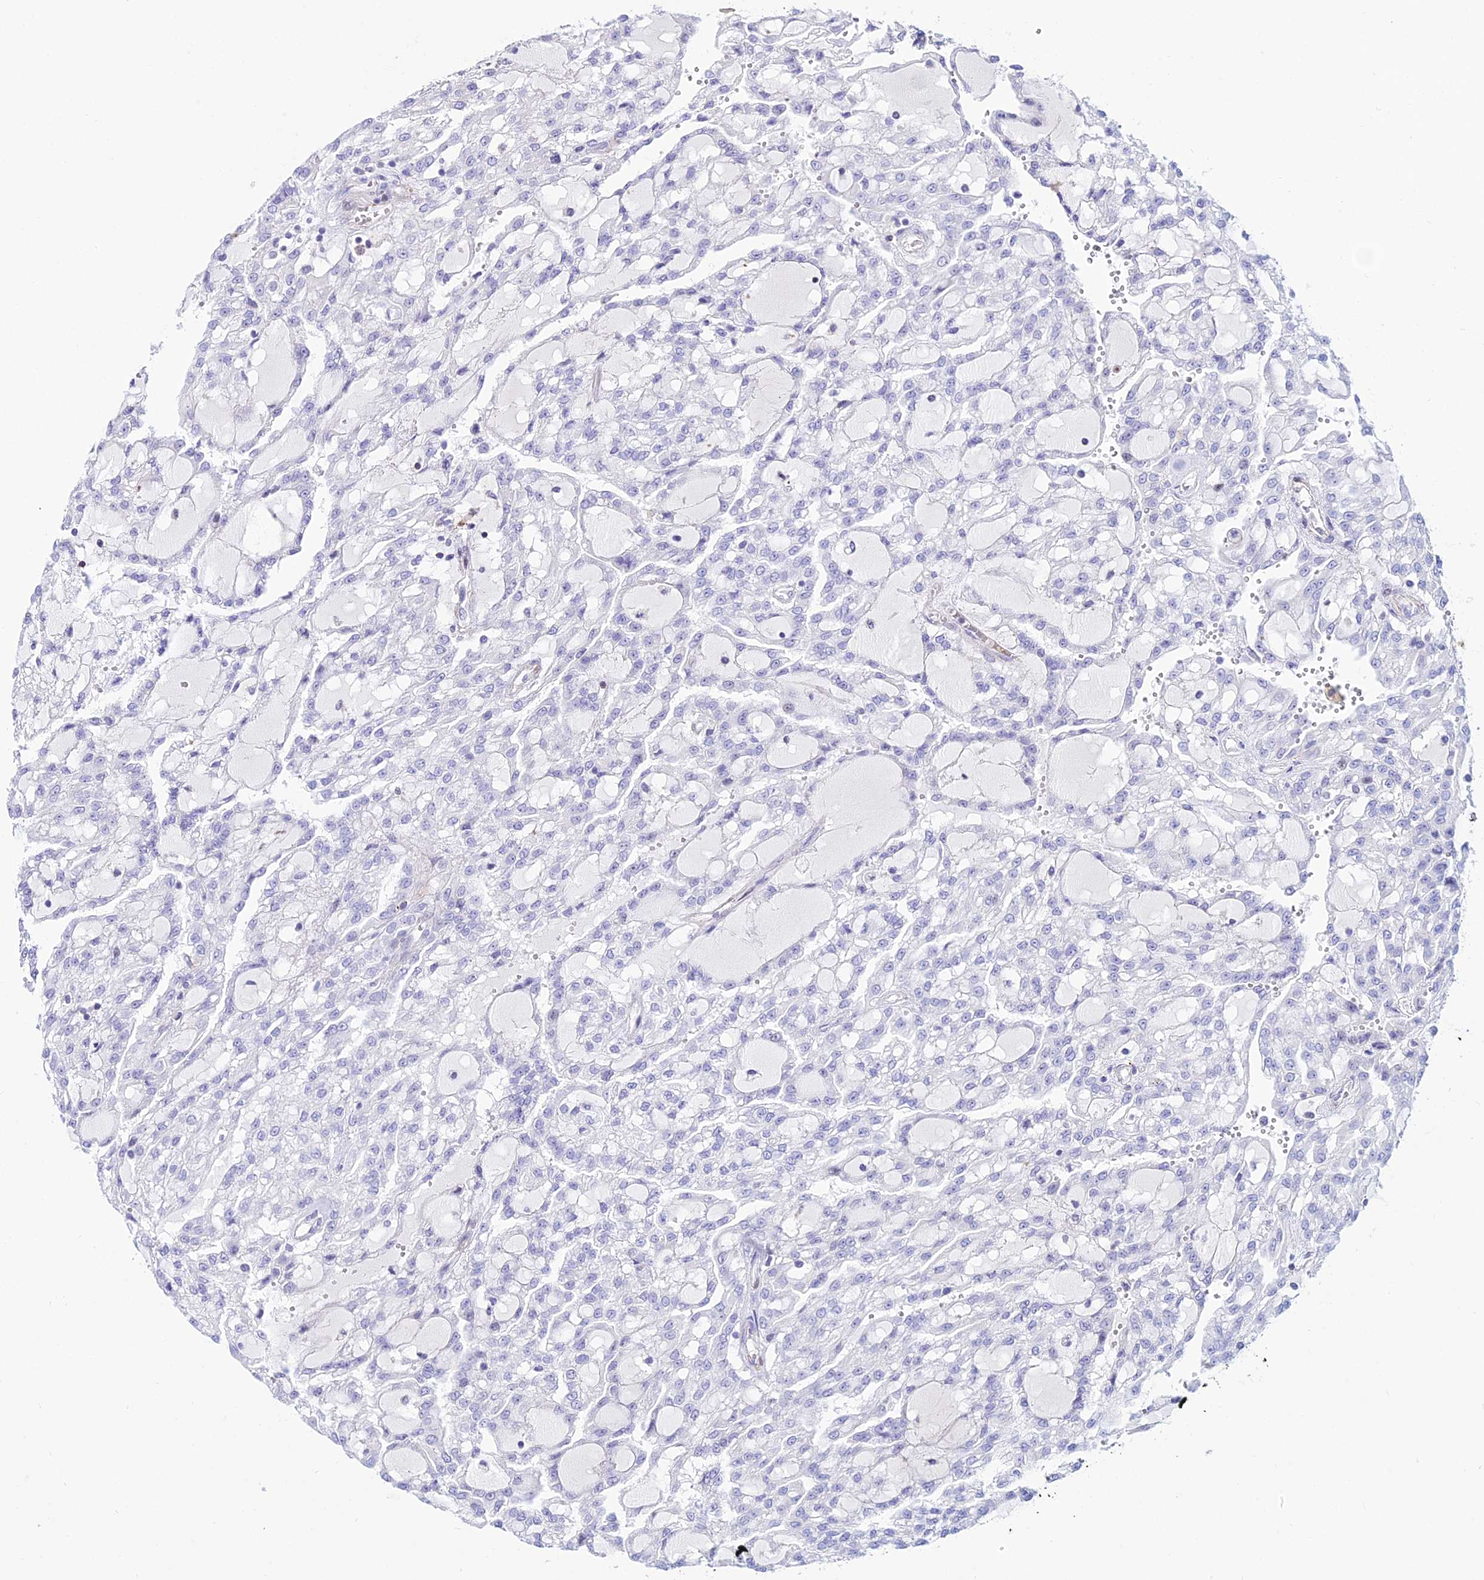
{"staining": {"intensity": "negative", "quantity": "none", "location": "none"}, "tissue": "renal cancer", "cell_type": "Tumor cells", "image_type": "cancer", "snomed": [{"axis": "morphology", "description": "Adenocarcinoma, NOS"}, {"axis": "topography", "description": "Kidney"}], "caption": "Tumor cells are negative for brown protein staining in renal cancer (adenocarcinoma).", "gene": "DLX1", "patient": {"sex": "male", "age": 63}}